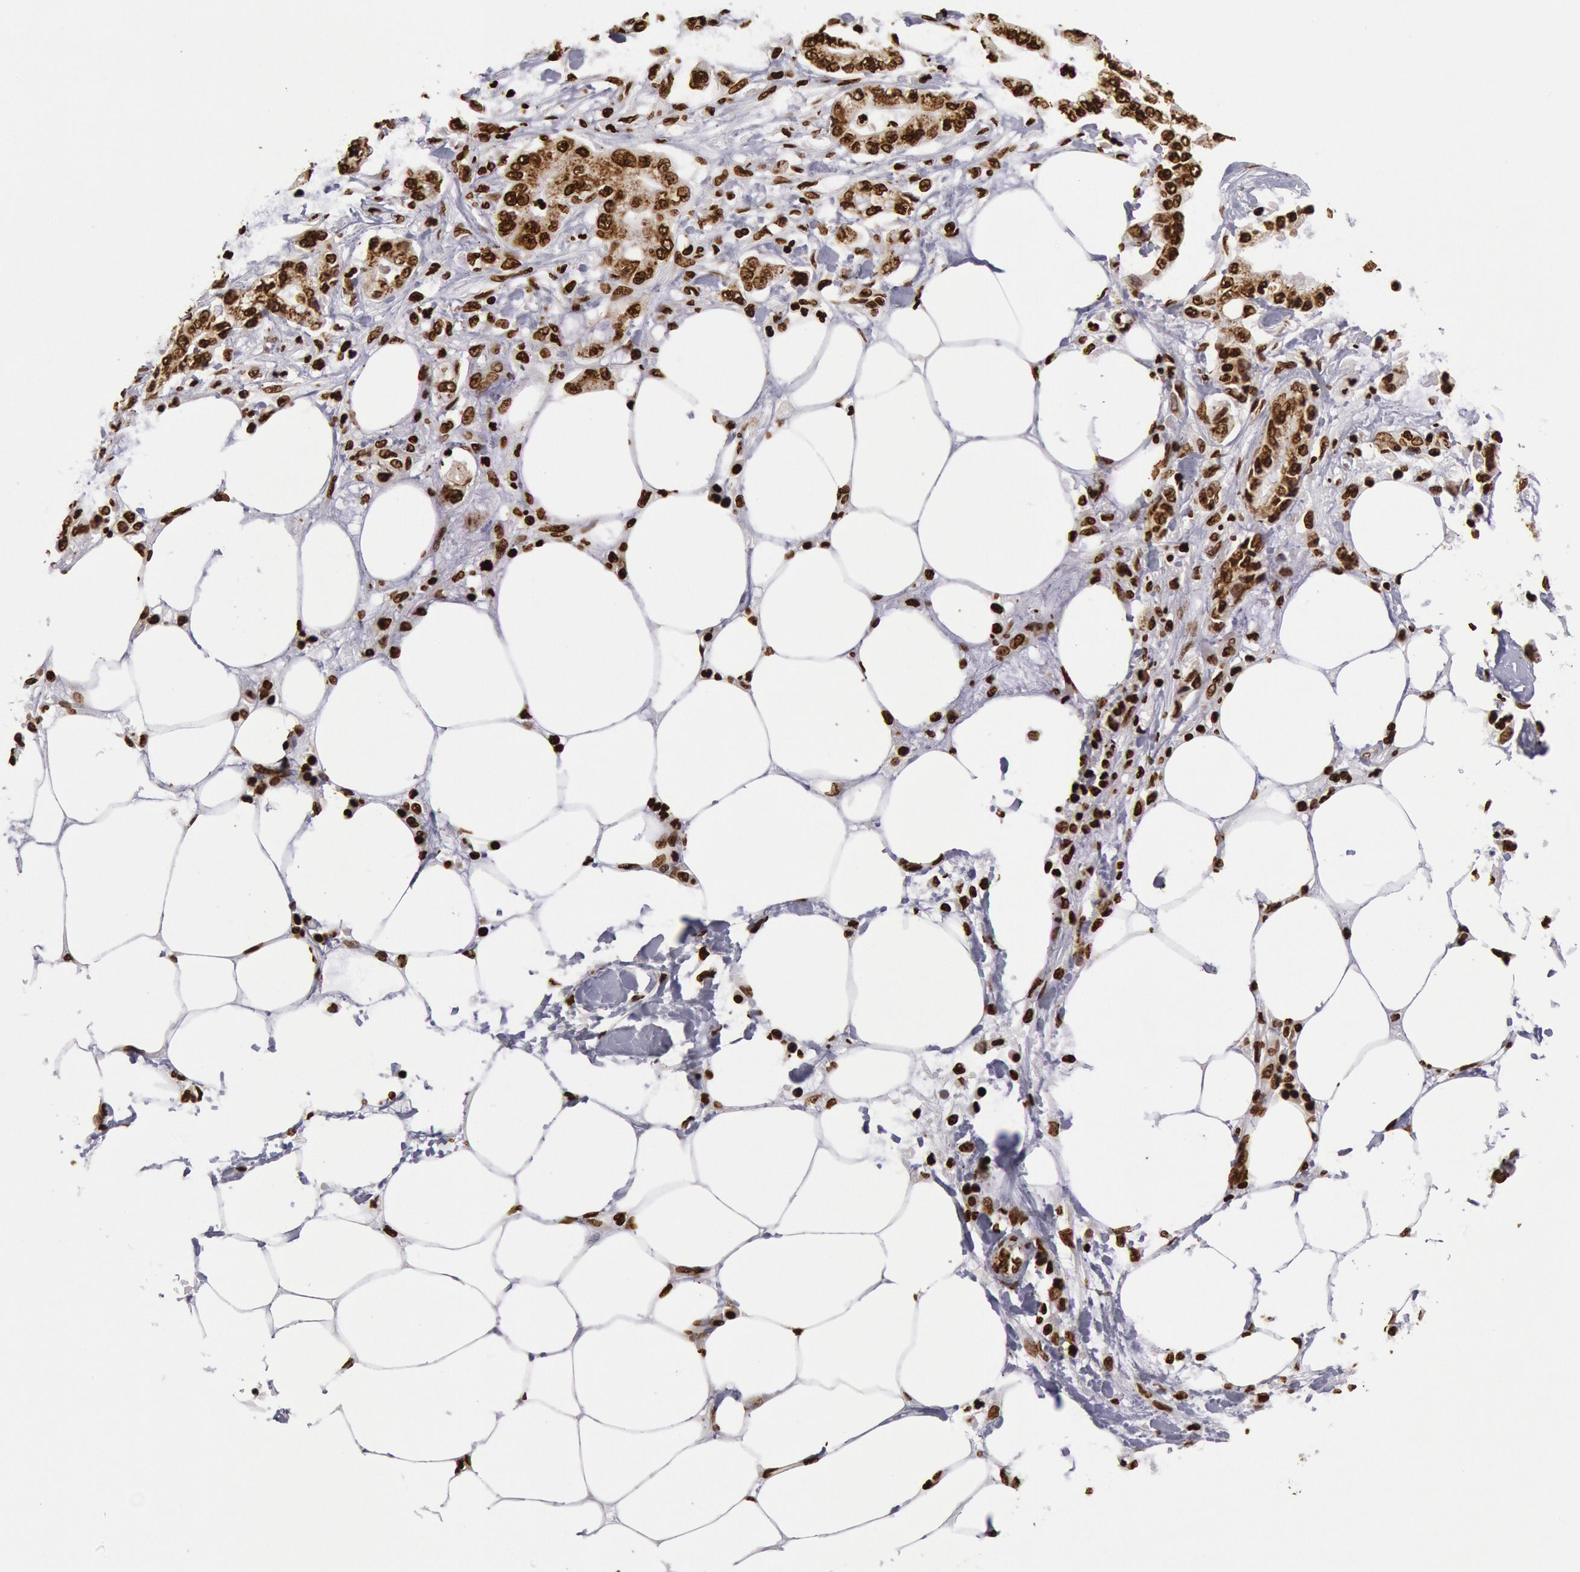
{"staining": {"intensity": "strong", "quantity": ">75%", "location": "nuclear"}, "tissue": "pancreatic cancer", "cell_type": "Tumor cells", "image_type": "cancer", "snomed": [{"axis": "morphology", "description": "Adenocarcinoma, NOS"}, {"axis": "topography", "description": "Pancreas"}, {"axis": "topography", "description": "Stomach, upper"}], "caption": "High-magnification brightfield microscopy of pancreatic adenocarcinoma stained with DAB (3,3'-diaminobenzidine) (brown) and counterstained with hematoxylin (blue). tumor cells exhibit strong nuclear expression is appreciated in approximately>75% of cells.", "gene": "H3-4", "patient": {"sex": "male", "age": 77}}